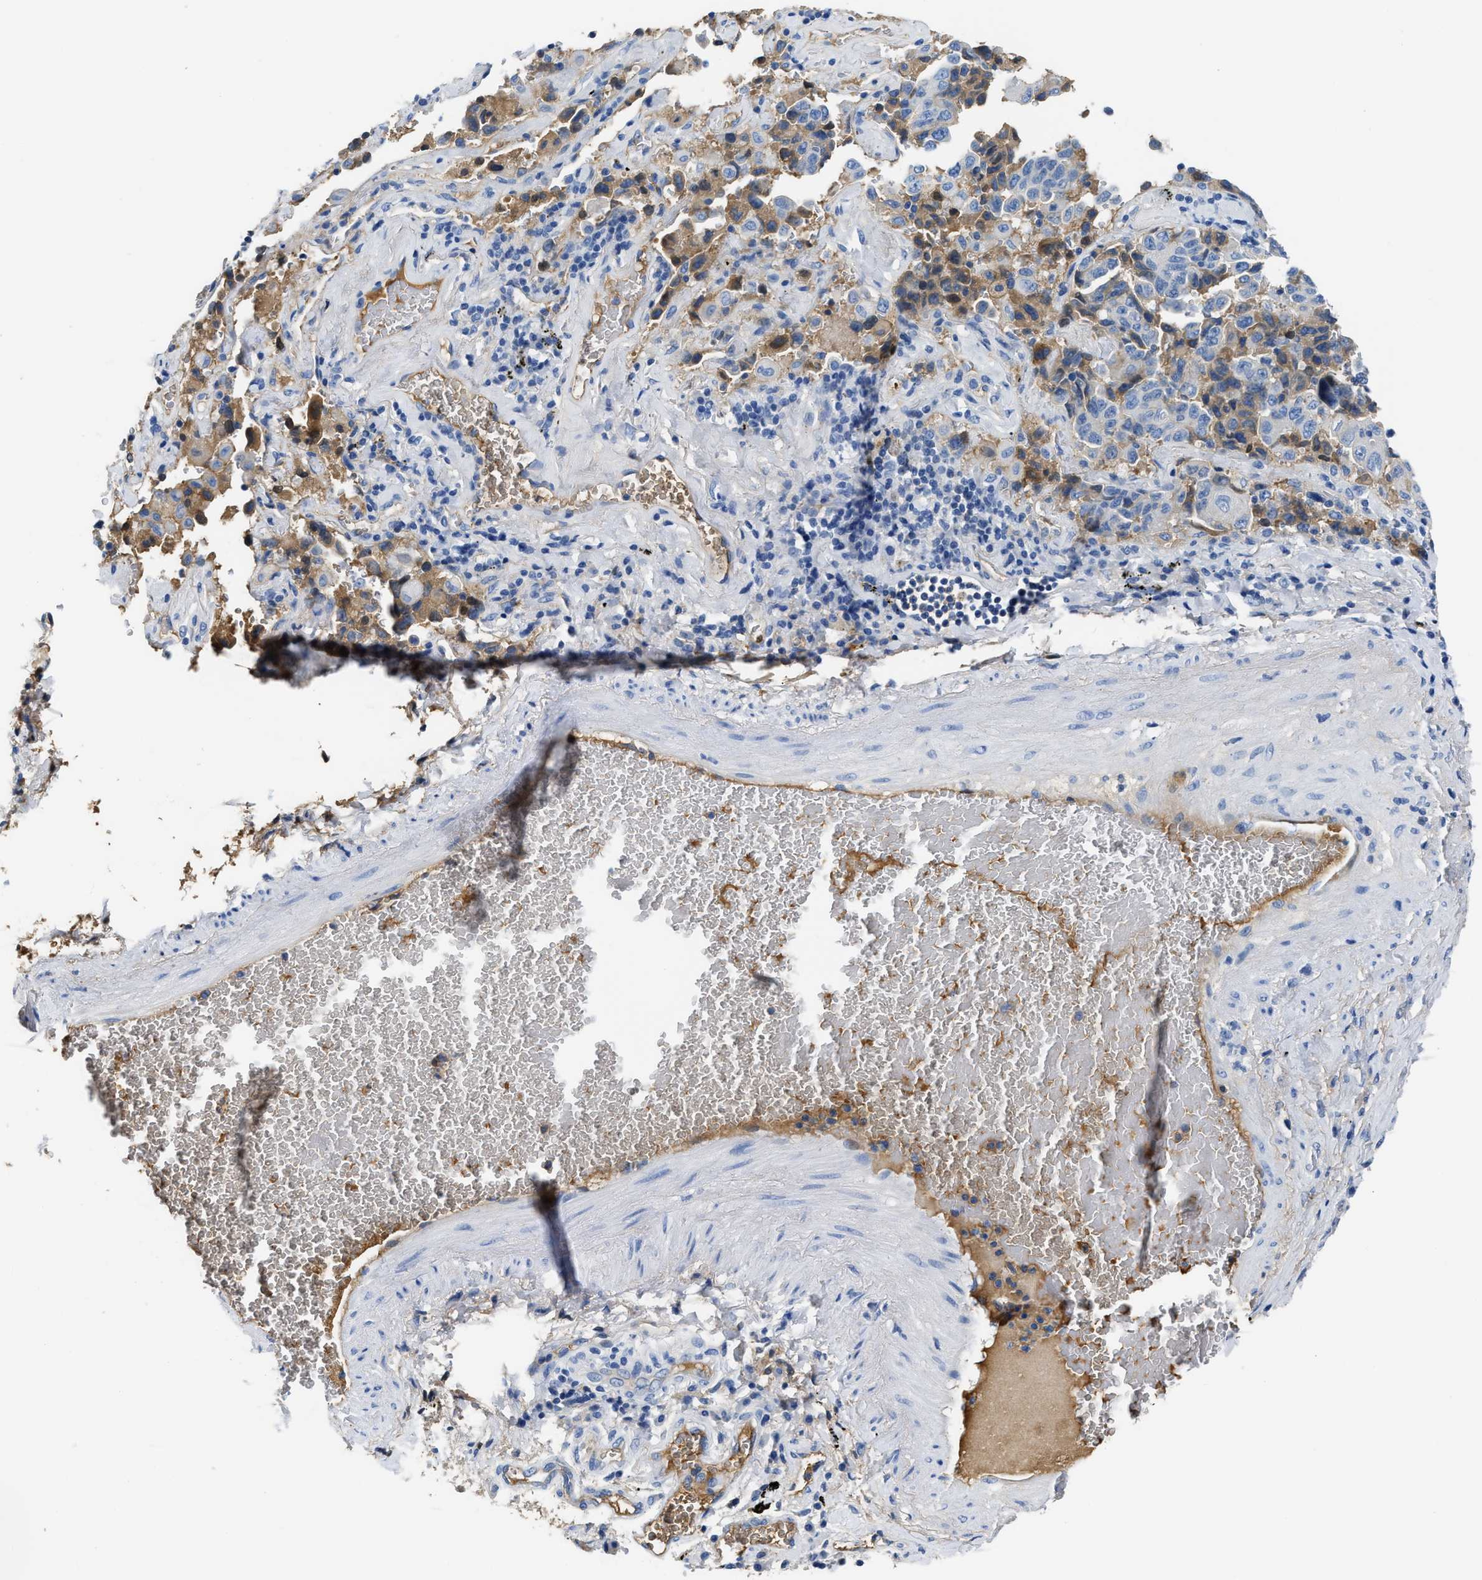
{"staining": {"intensity": "moderate", "quantity": "<25%", "location": "cytoplasmic/membranous"}, "tissue": "lung cancer", "cell_type": "Tumor cells", "image_type": "cancer", "snomed": [{"axis": "morphology", "description": "Adenocarcinoma, NOS"}, {"axis": "topography", "description": "Lung"}], "caption": "The micrograph displays staining of lung cancer (adenocarcinoma), revealing moderate cytoplasmic/membranous protein positivity (brown color) within tumor cells.", "gene": "GC", "patient": {"sex": "female", "age": 51}}